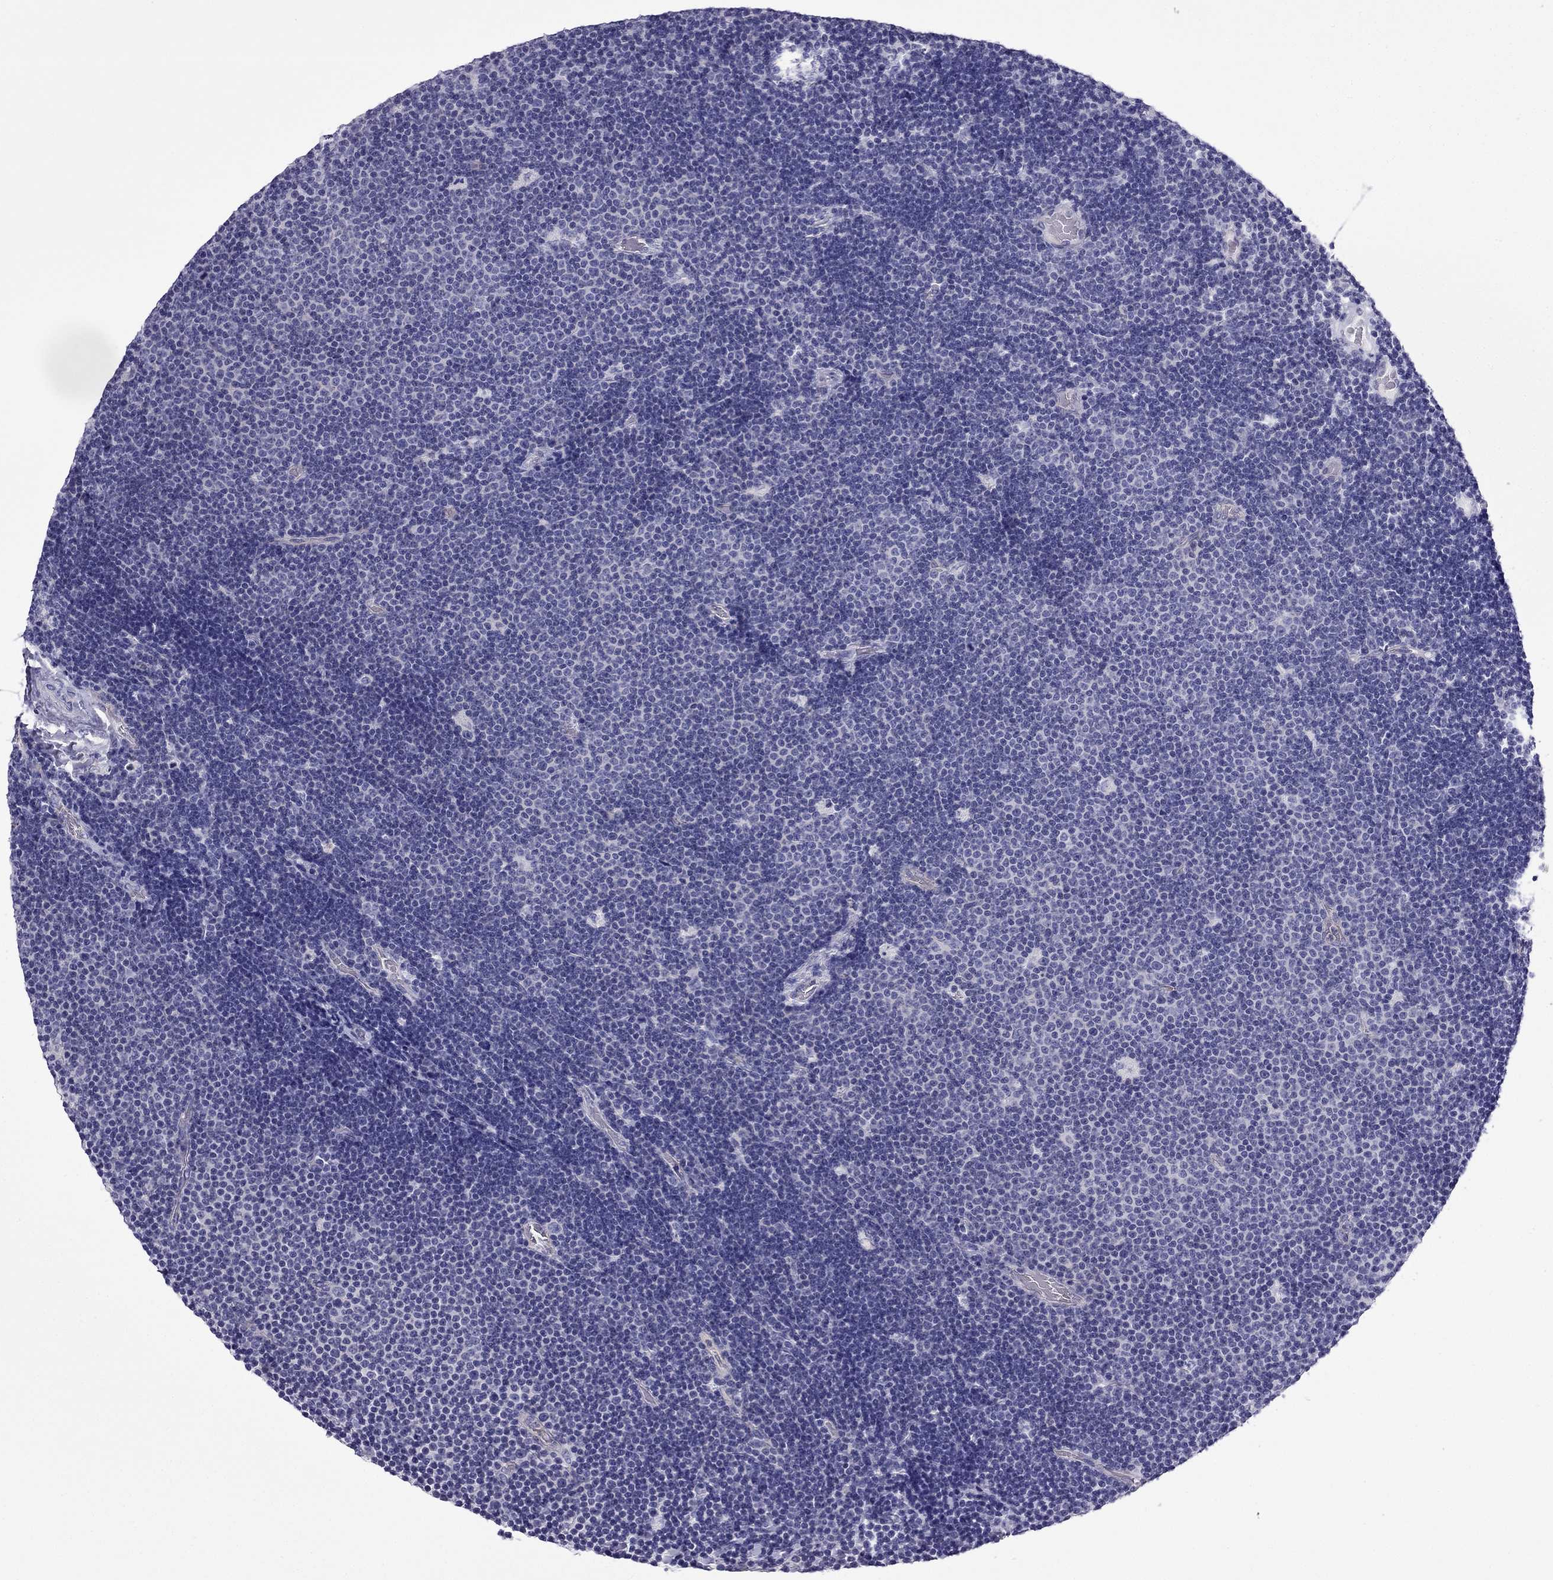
{"staining": {"intensity": "negative", "quantity": "none", "location": "none"}, "tissue": "lymphoma", "cell_type": "Tumor cells", "image_type": "cancer", "snomed": [{"axis": "morphology", "description": "Malignant lymphoma, non-Hodgkin's type, Low grade"}, {"axis": "topography", "description": "Brain"}], "caption": "A high-resolution image shows immunohistochemistry staining of lymphoma, which demonstrates no significant positivity in tumor cells.", "gene": "GJA8", "patient": {"sex": "female", "age": 66}}